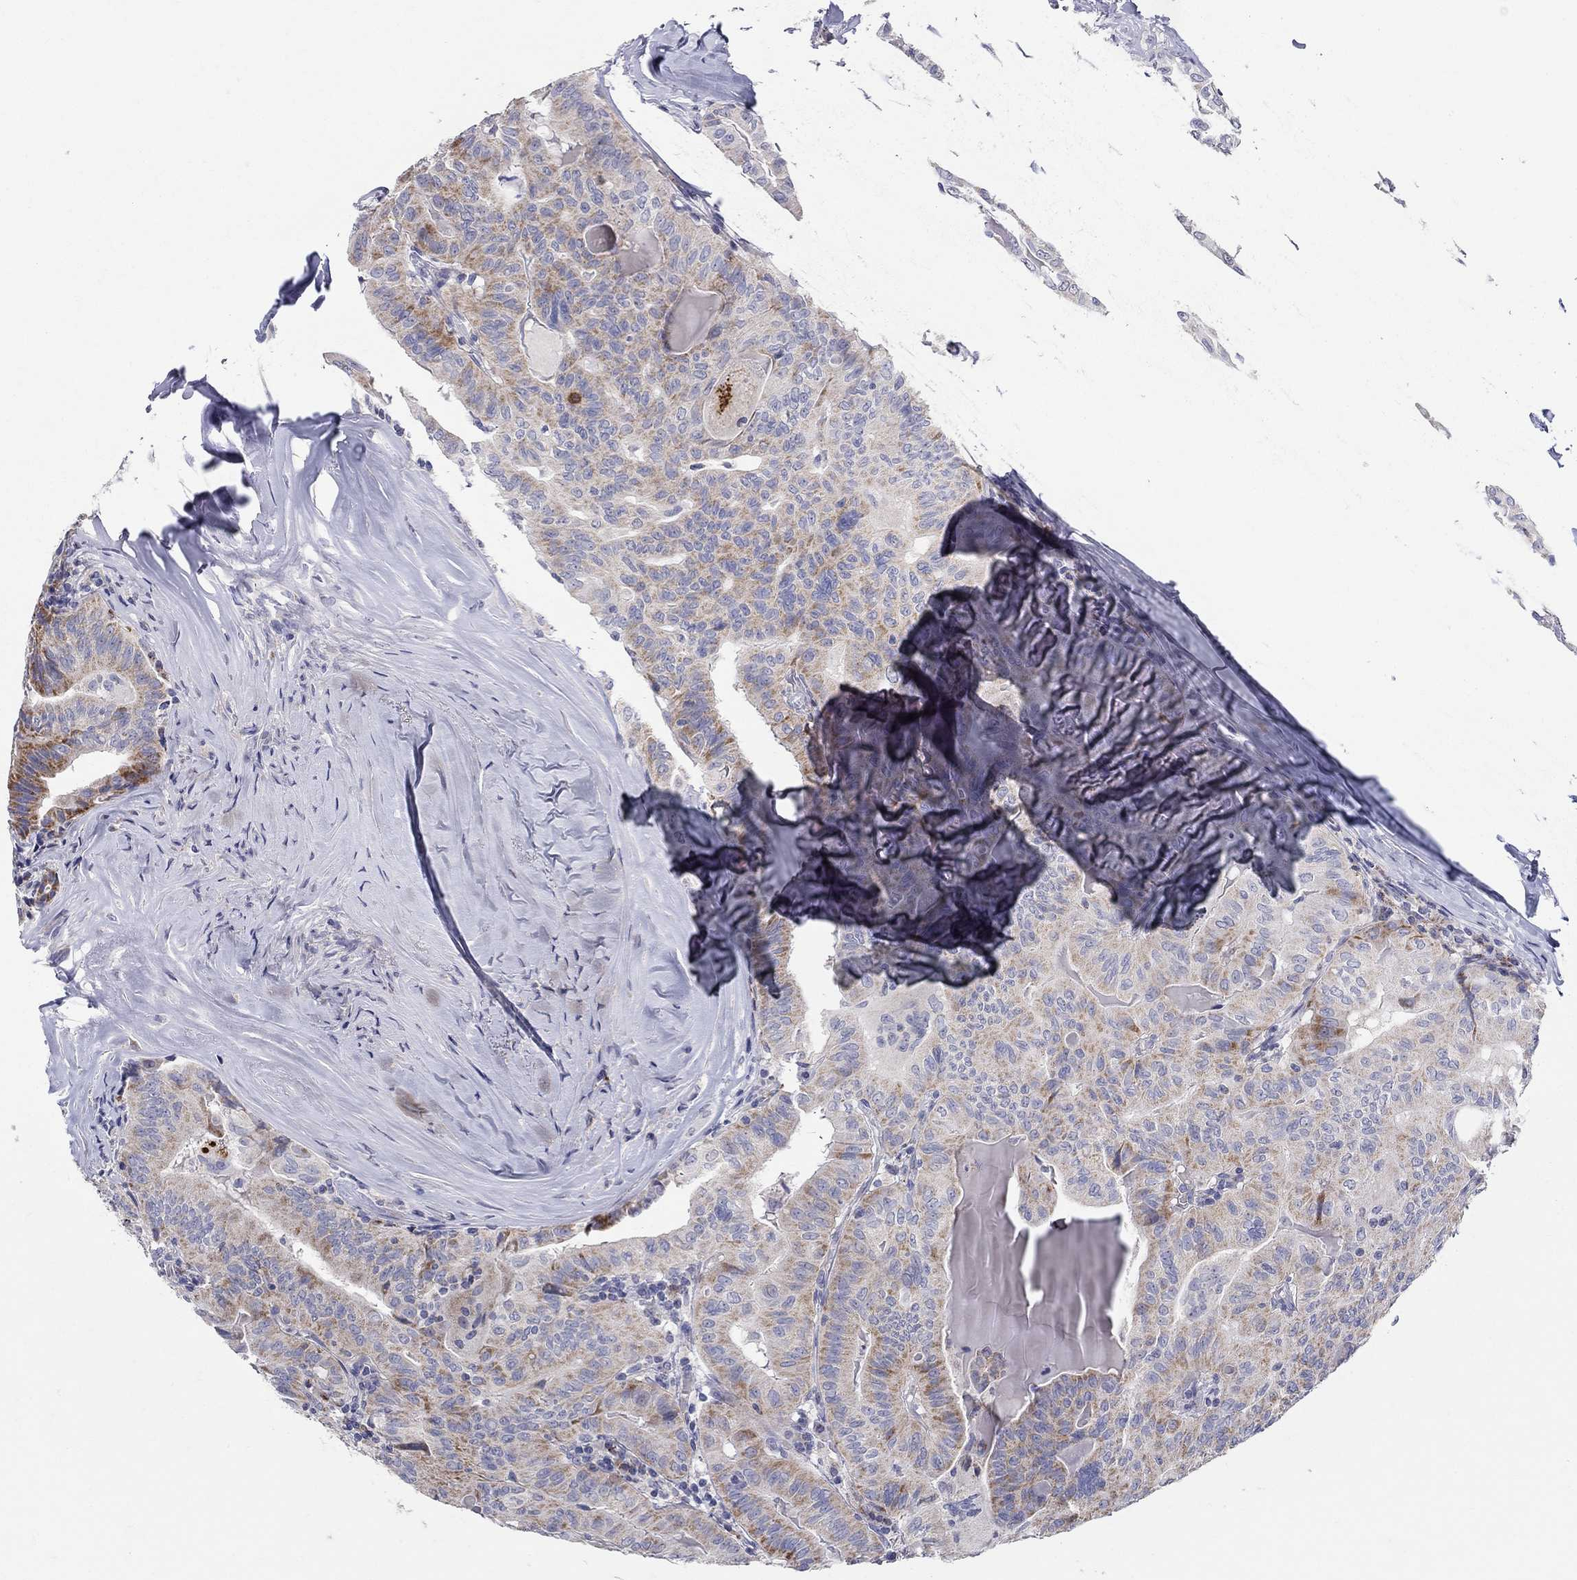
{"staining": {"intensity": "moderate", "quantity": "25%-75%", "location": "cytoplasmic/membranous"}, "tissue": "thyroid cancer", "cell_type": "Tumor cells", "image_type": "cancer", "snomed": [{"axis": "morphology", "description": "Papillary adenocarcinoma, NOS"}, {"axis": "topography", "description": "Thyroid gland"}], "caption": "Immunohistochemistry (IHC) micrograph of neoplastic tissue: papillary adenocarcinoma (thyroid) stained using immunohistochemistry (IHC) reveals medium levels of moderate protein expression localized specifically in the cytoplasmic/membranous of tumor cells, appearing as a cytoplasmic/membranous brown color.", "gene": "HMX2", "patient": {"sex": "female", "age": 68}}